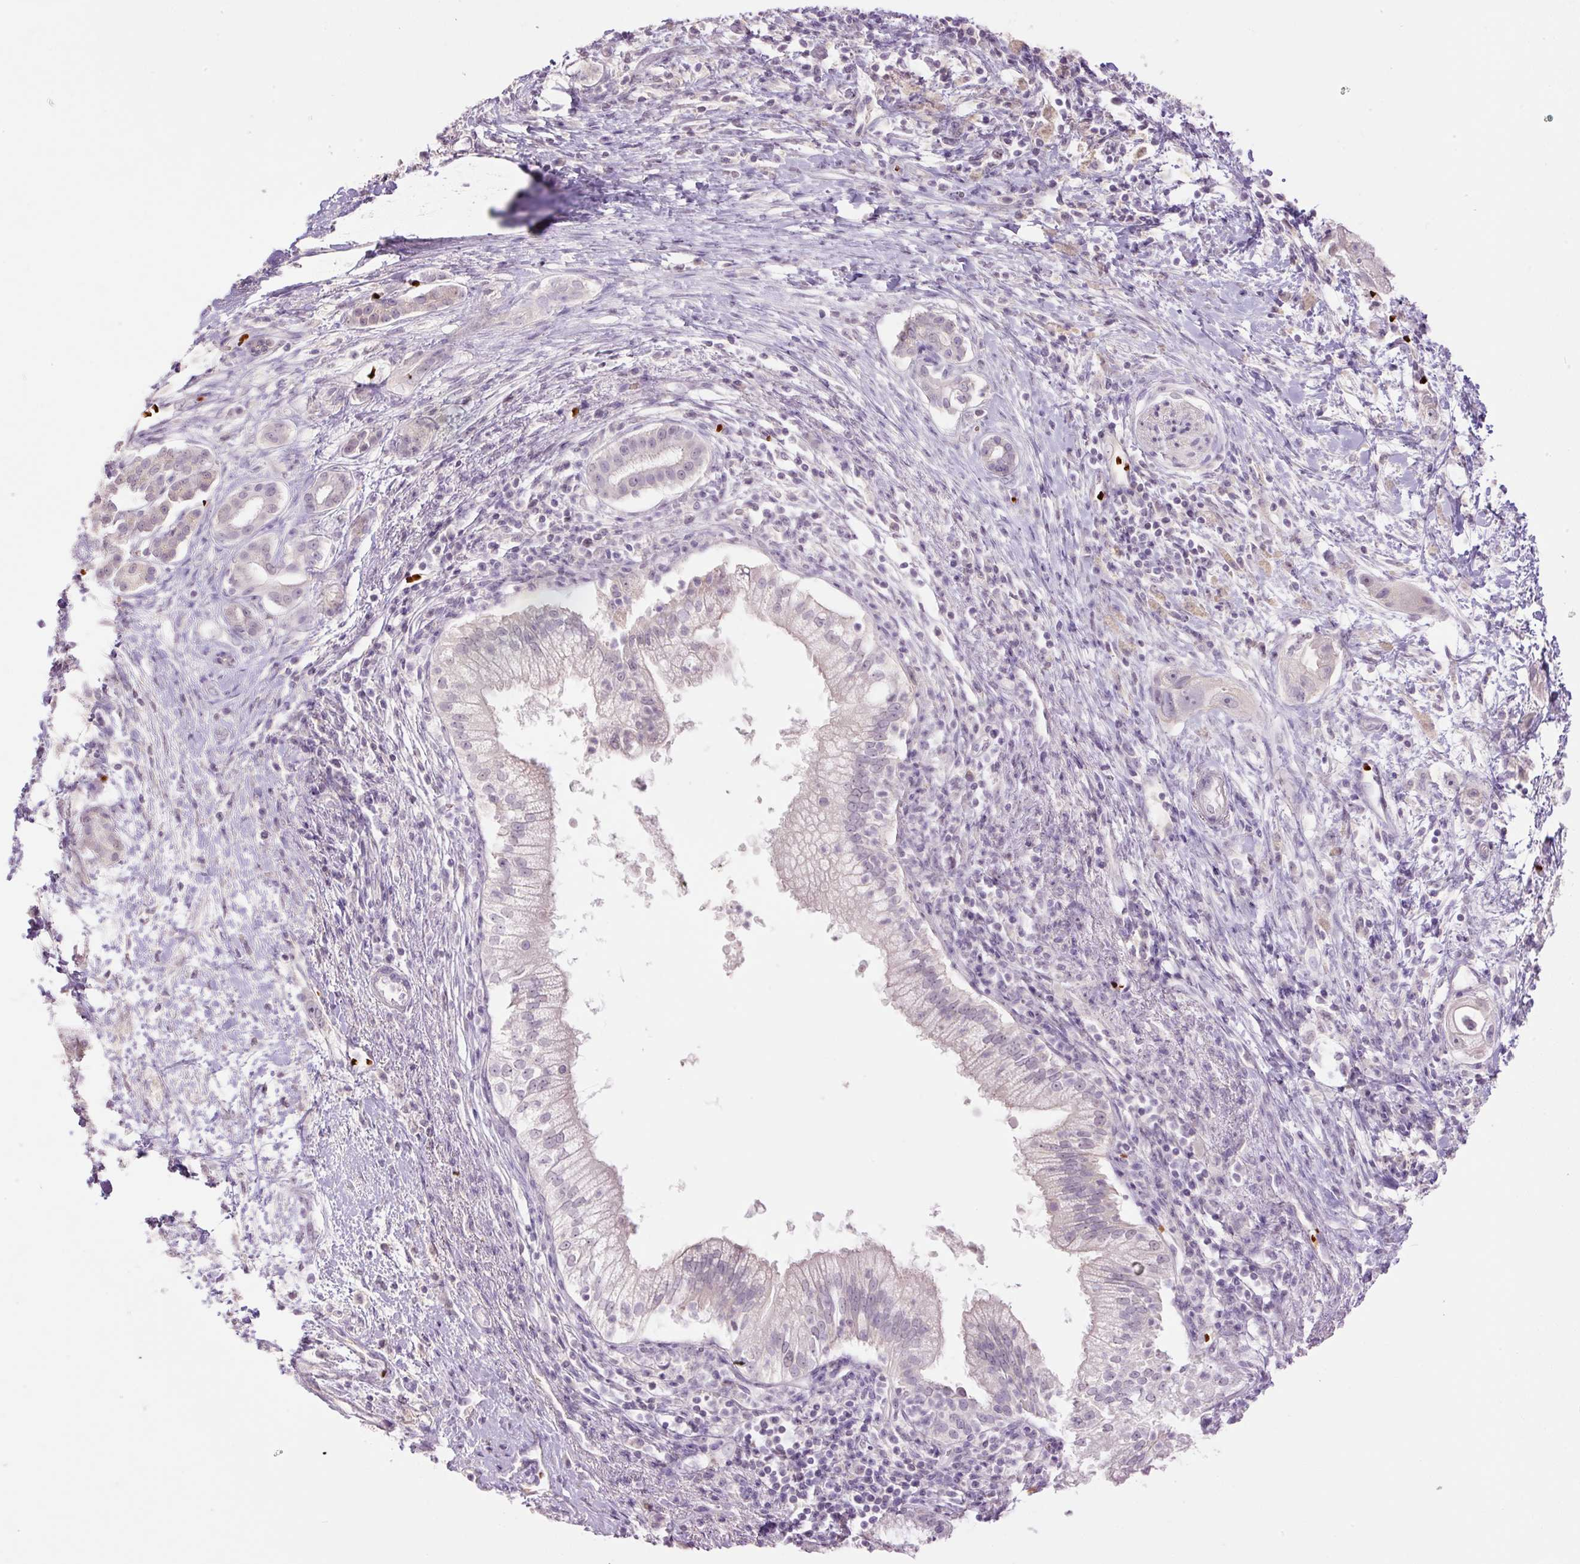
{"staining": {"intensity": "negative", "quantity": "none", "location": "none"}, "tissue": "pancreatic cancer", "cell_type": "Tumor cells", "image_type": "cancer", "snomed": [{"axis": "morphology", "description": "Adenocarcinoma, NOS"}, {"axis": "topography", "description": "Pancreas"}], "caption": "Photomicrograph shows no significant protein staining in tumor cells of pancreatic cancer (adenocarcinoma).", "gene": "LY6G6D", "patient": {"sex": "male", "age": 70}}